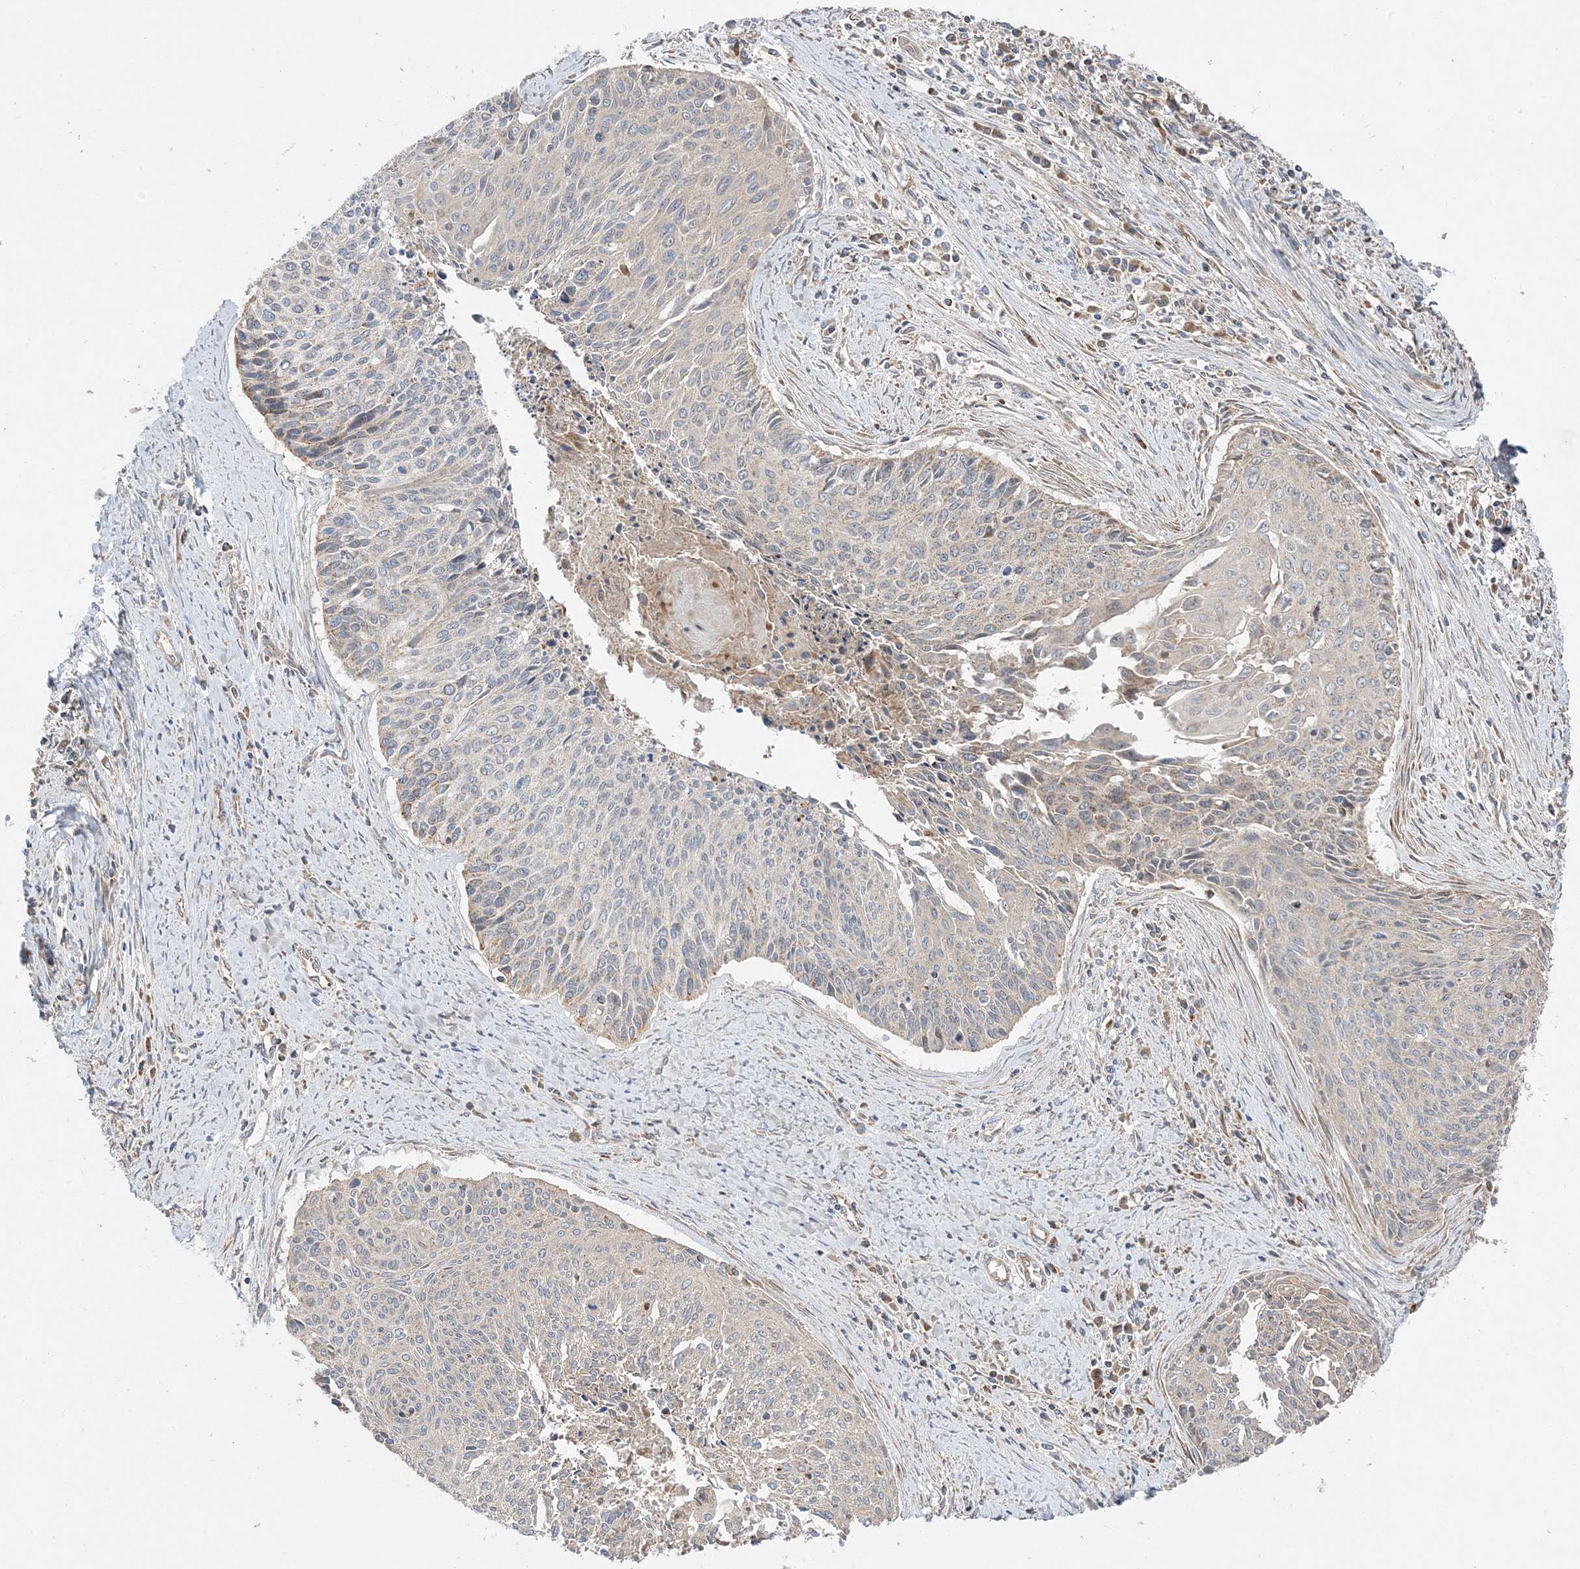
{"staining": {"intensity": "weak", "quantity": "<25%", "location": "cytoplasmic/membranous"}, "tissue": "cervical cancer", "cell_type": "Tumor cells", "image_type": "cancer", "snomed": [{"axis": "morphology", "description": "Squamous cell carcinoma, NOS"}, {"axis": "topography", "description": "Cervix"}], "caption": "This is an IHC histopathology image of human cervical squamous cell carcinoma. There is no expression in tumor cells.", "gene": "AARS2", "patient": {"sex": "female", "age": 55}}